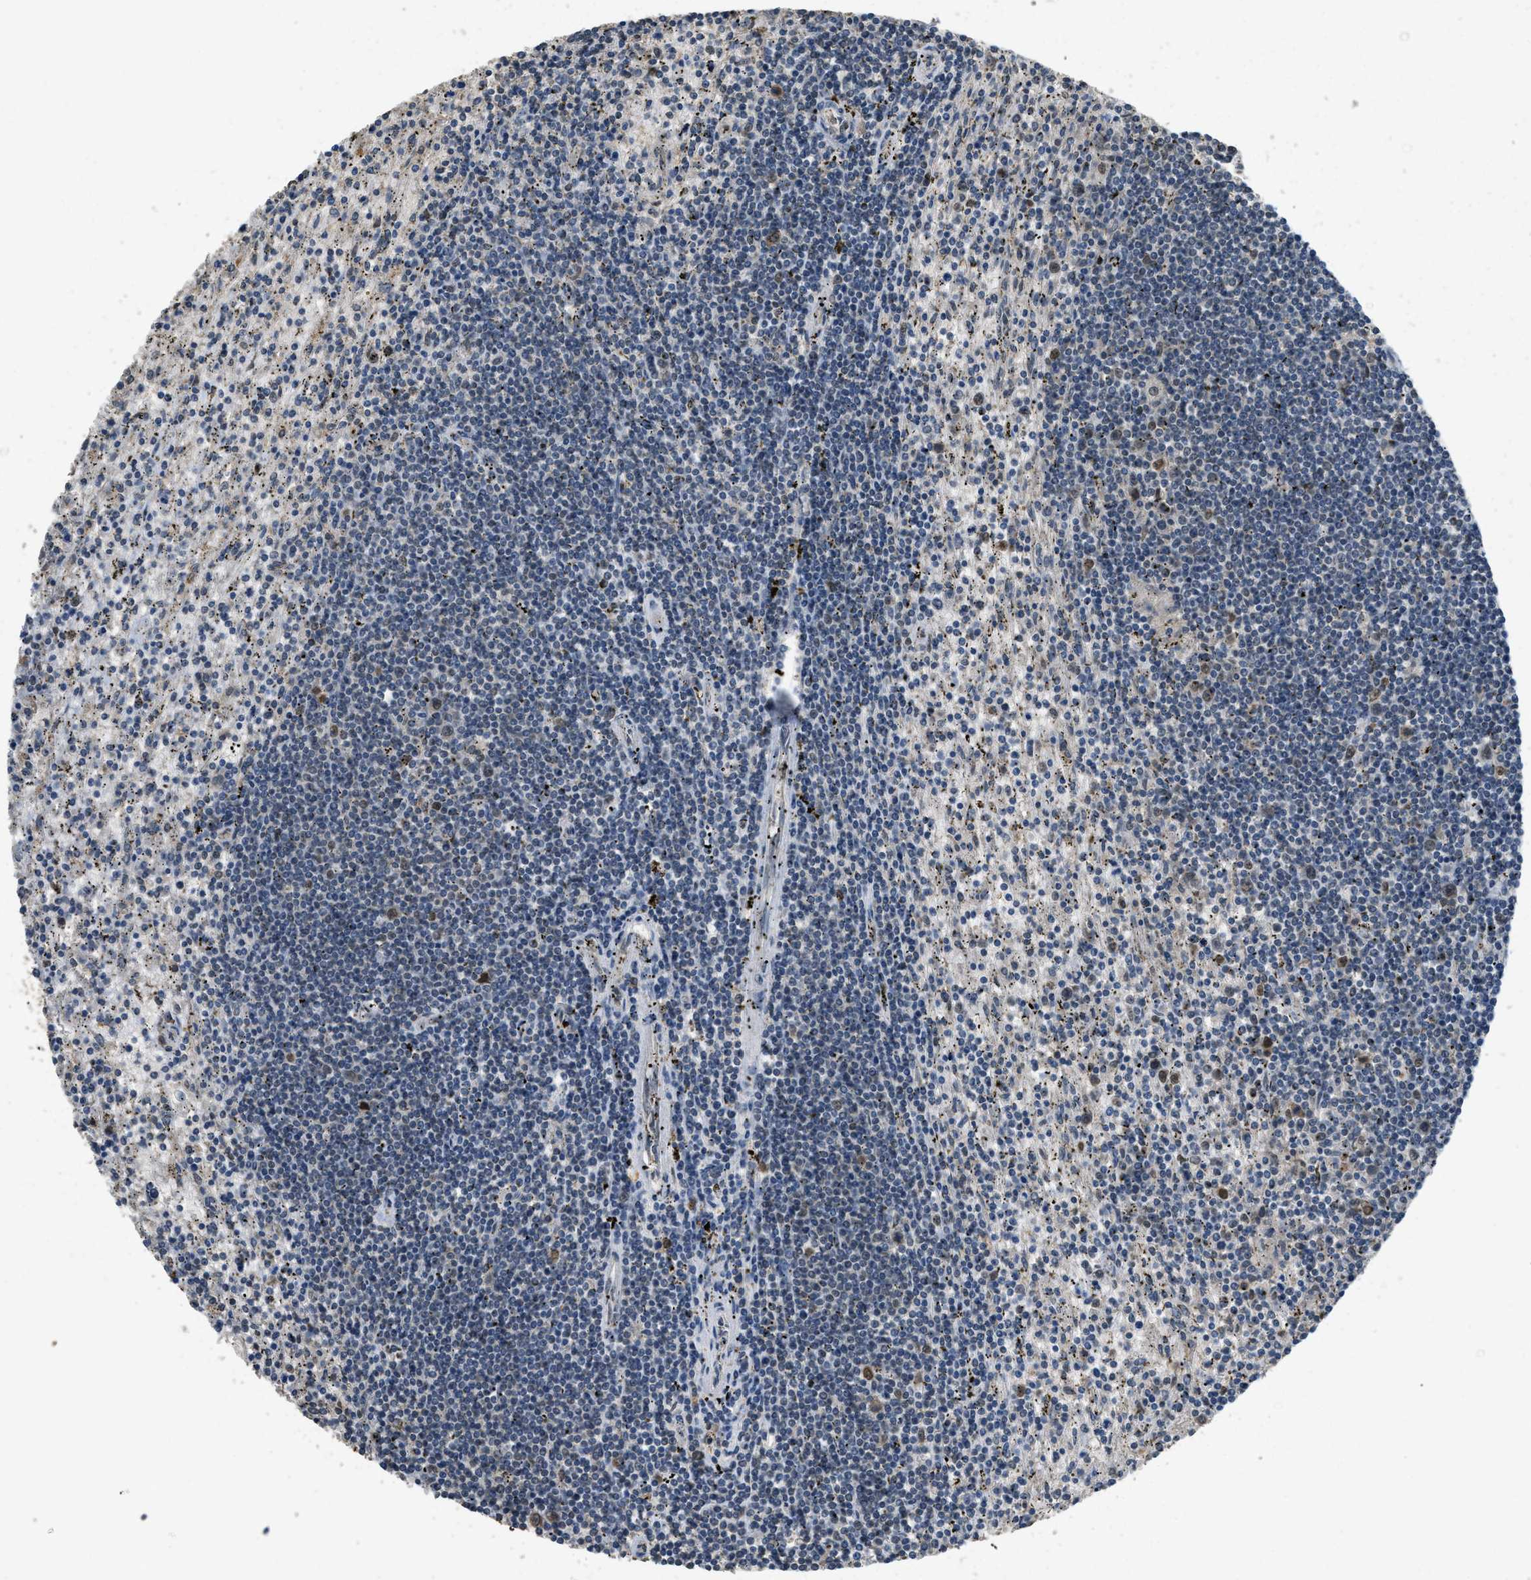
{"staining": {"intensity": "moderate", "quantity": "<25%", "location": "cytoplasmic/membranous,nuclear"}, "tissue": "lymphoma", "cell_type": "Tumor cells", "image_type": "cancer", "snomed": [{"axis": "morphology", "description": "Malignant lymphoma, non-Hodgkin's type, Low grade"}, {"axis": "topography", "description": "Spleen"}], "caption": "An immunohistochemistry photomicrograph of neoplastic tissue is shown. Protein staining in brown highlights moderate cytoplasmic/membranous and nuclear positivity in lymphoma within tumor cells.", "gene": "IPO7", "patient": {"sex": "male", "age": 76}}